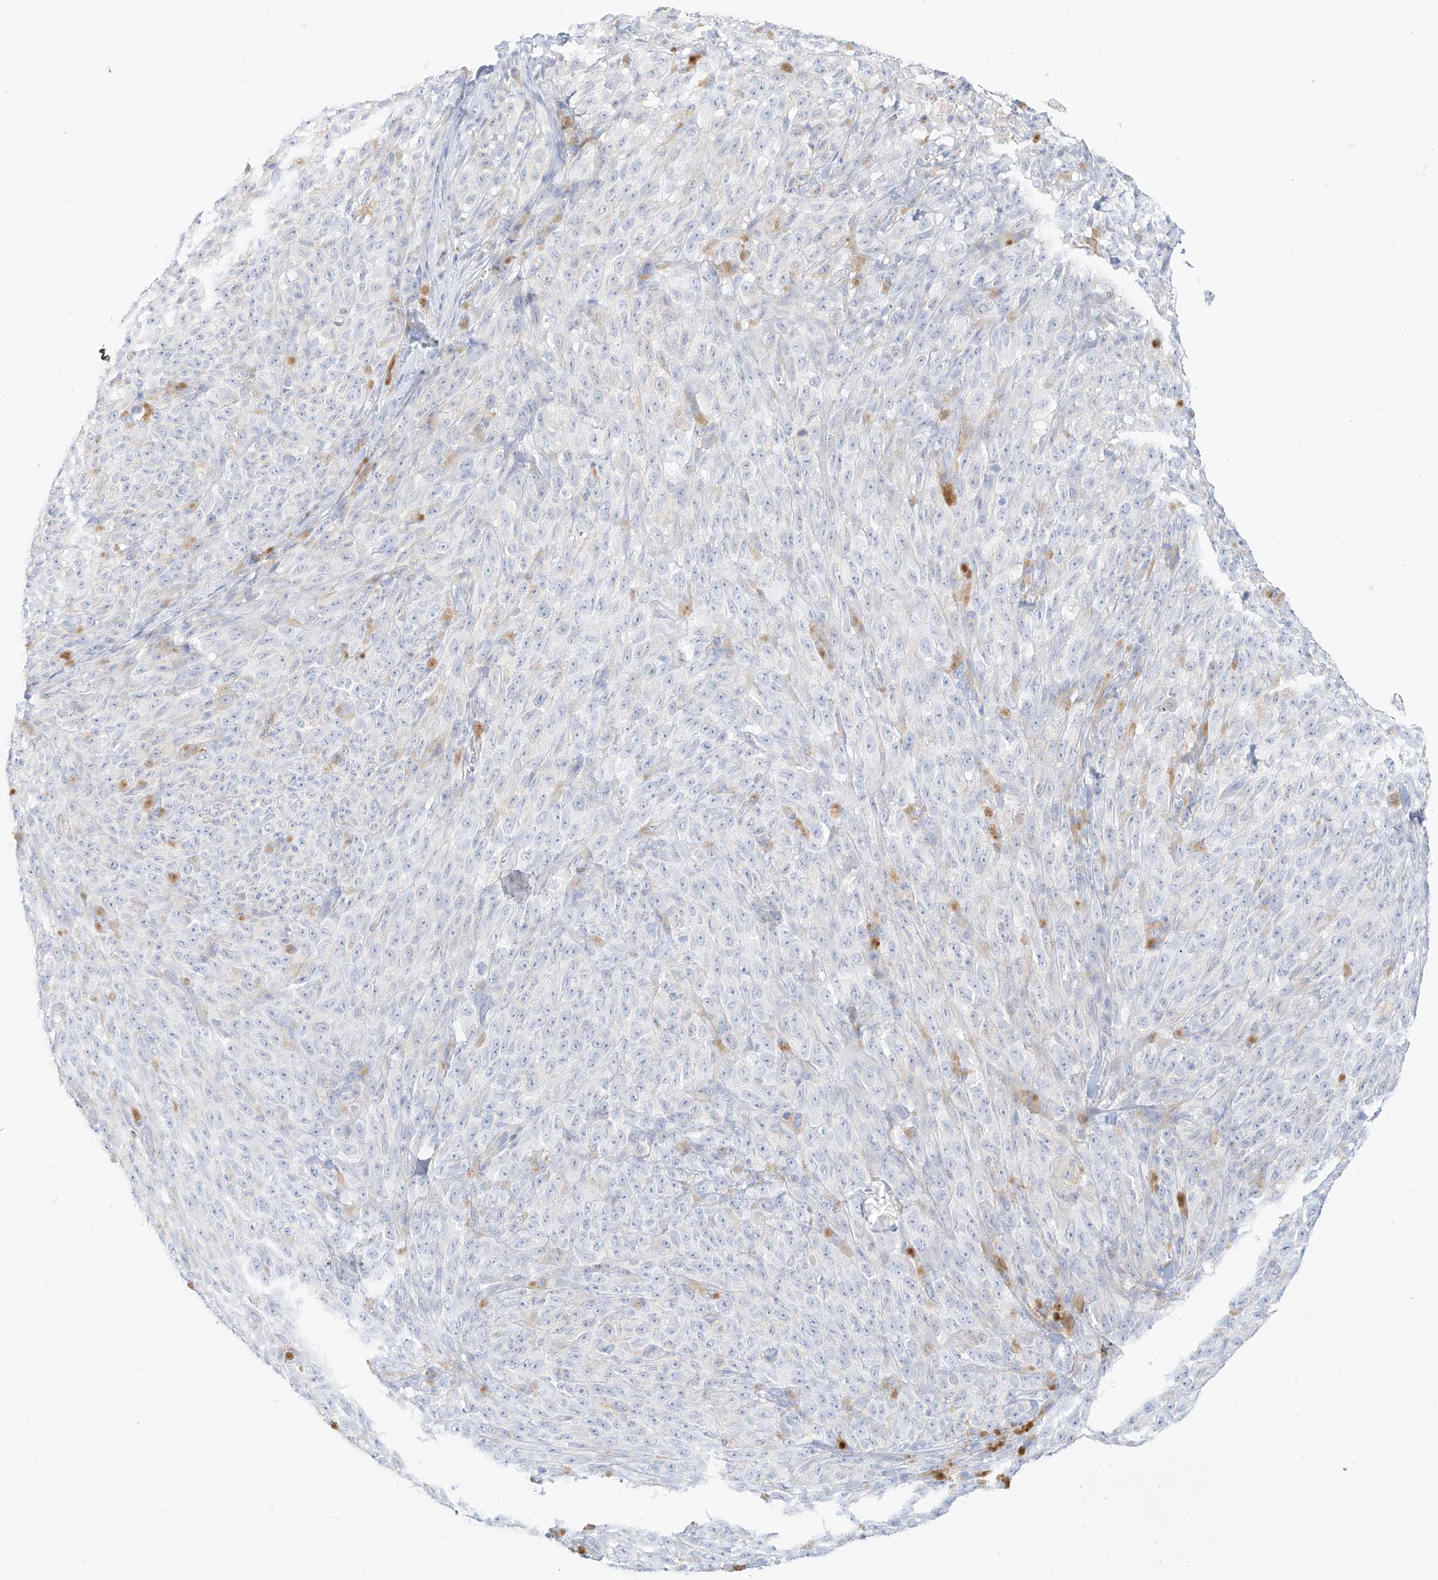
{"staining": {"intensity": "negative", "quantity": "none", "location": "none"}, "tissue": "melanoma", "cell_type": "Tumor cells", "image_type": "cancer", "snomed": [{"axis": "morphology", "description": "Malignant melanoma, NOS"}, {"axis": "topography", "description": "Skin"}], "caption": "A high-resolution photomicrograph shows IHC staining of malignant melanoma, which displays no significant staining in tumor cells. (DAB (3,3'-diaminobenzidine) immunohistochemistry, high magnification).", "gene": "ST3GAL5", "patient": {"sex": "female", "age": 82}}